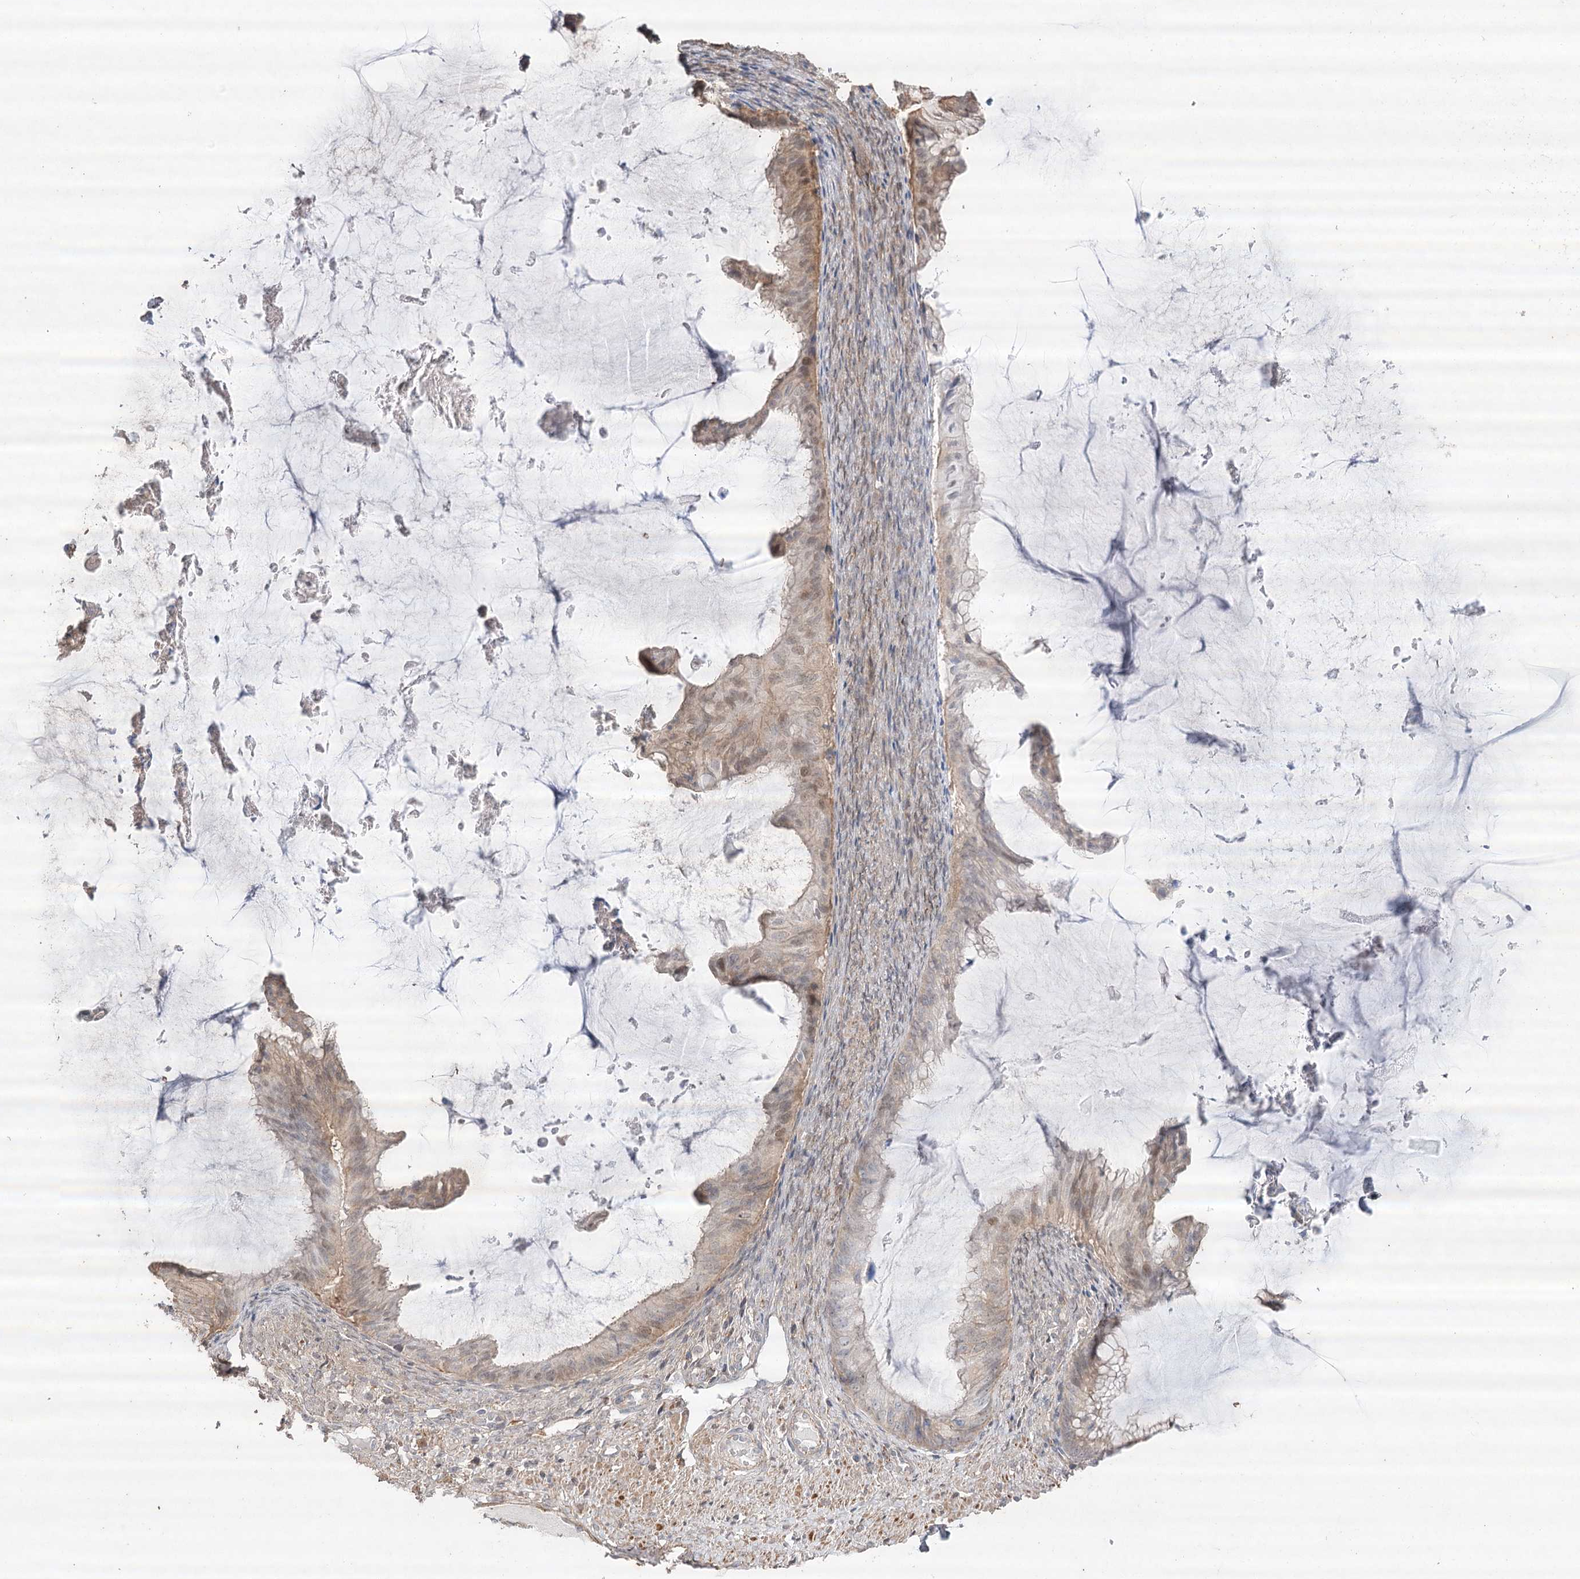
{"staining": {"intensity": "weak", "quantity": "25%-75%", "location": "cytoplasmic/membranous,nuclear"}, "tissue": "ovarian cancer", "cell_type": "Tumor cells", "image_type": "cancer", "snomed": [{"axis": "morphology", "description": "Cystadenocarcinoma, mucinous, NOS"}, {"axis": "topography", "description": "Ovary"}], "caption": "A photomicrograph of ovarian mucinous cystadenocarcinoma stained for a protein shows weak cytoplasmic/membranous and nuclear brown staining in tumor cells.", "gene": "OBSL1", "patient": {"sex": "female", "age": 61}}